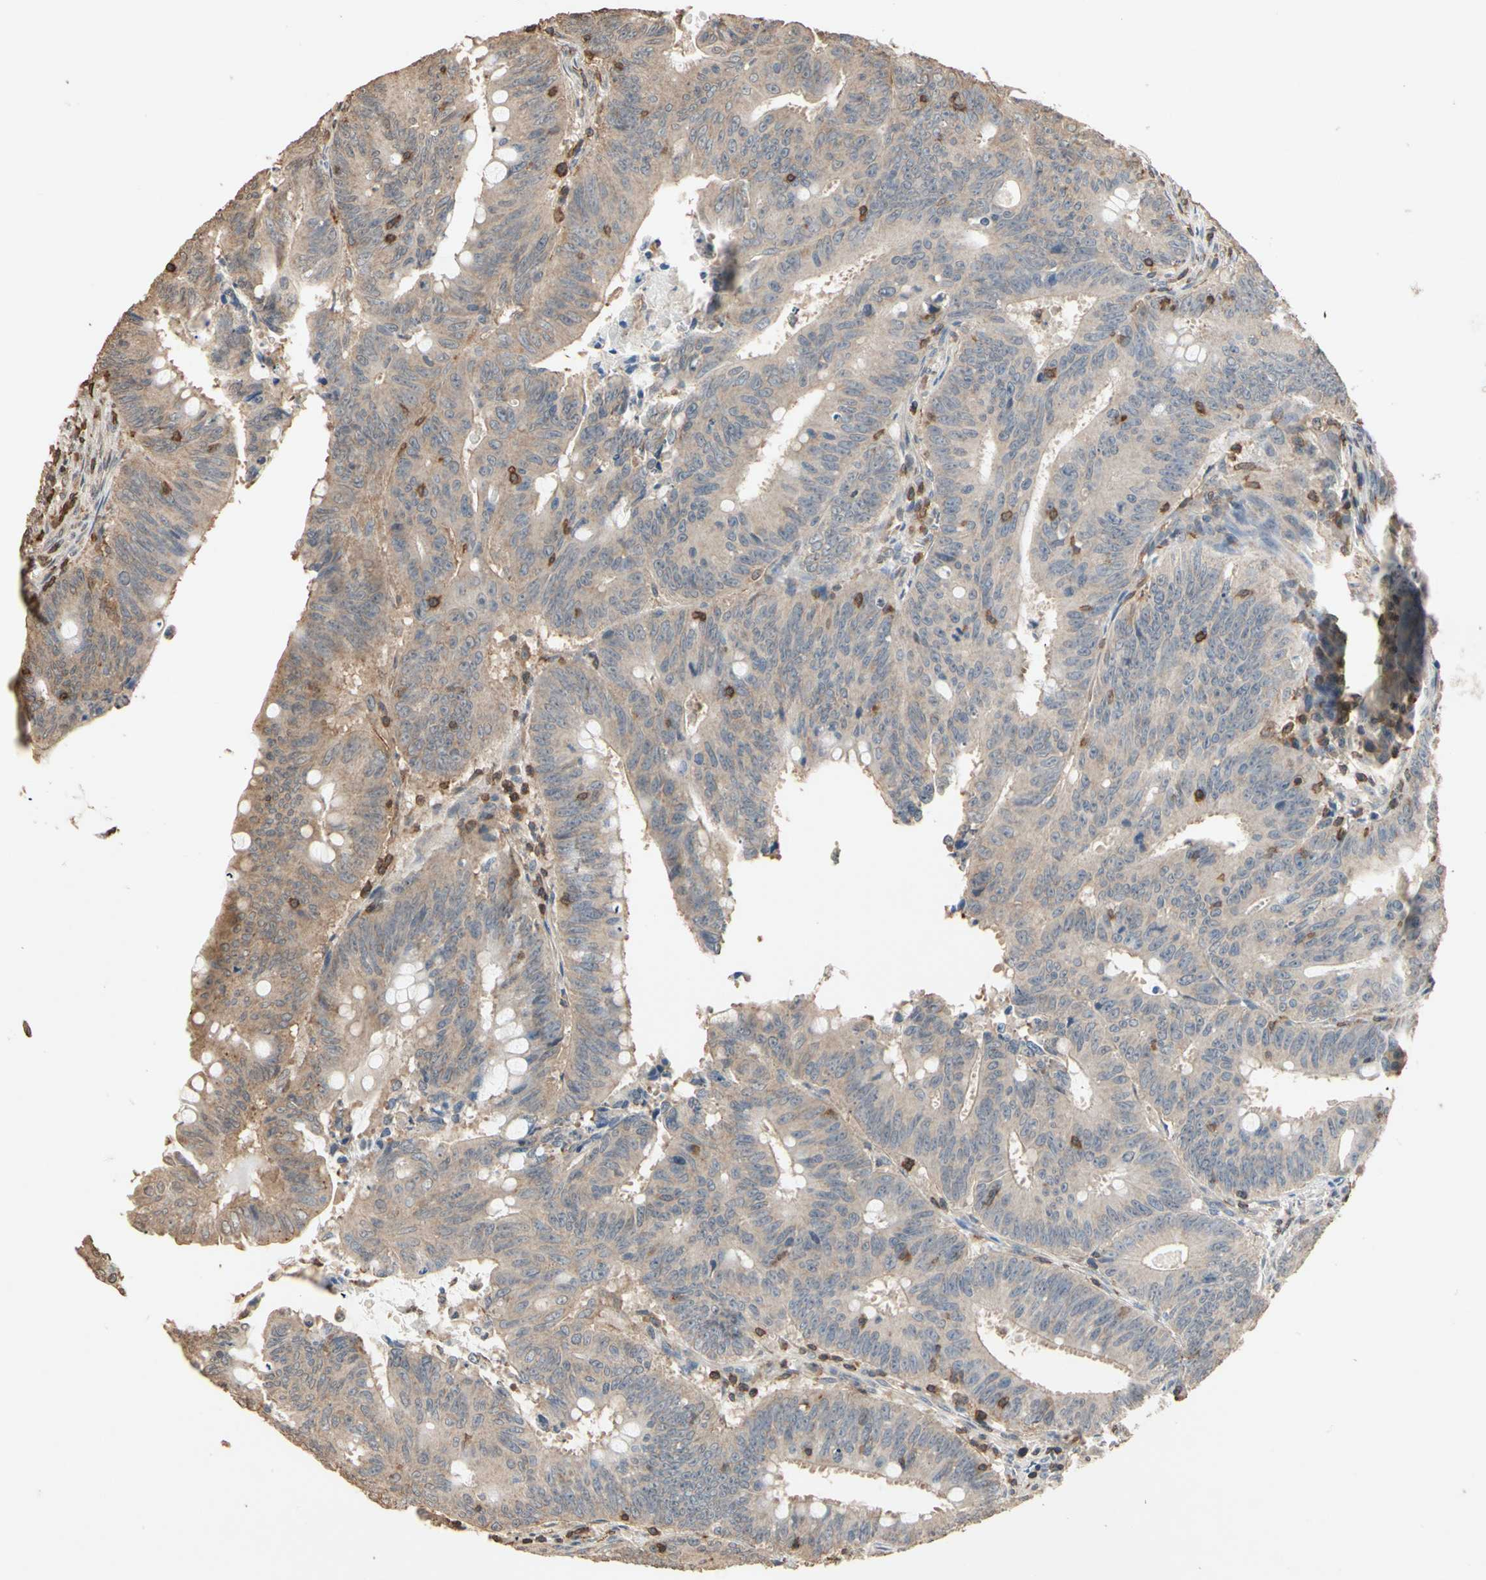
{"staining": {"intensity": "weak", "quantity": ">75%", "location": "cytoplasmic/membranous"}, "tissue": "colorectal cancer", "cell_type": "Tumor cells", "image_type": "cancer", "snomed": [{"axis": "morphology", "description": "Adenocarcinoma, NOS"}, {"axis": "topography", "description": "Colon"}], "caption": "Immunohistochemical staining of colorectal cancer shows low levels of weak cytoplasmic/membranous protein positivity in about >75% of tumor cells.", "gene": "MAP3K10", "patient": {"sex": "male", "age": 45}}